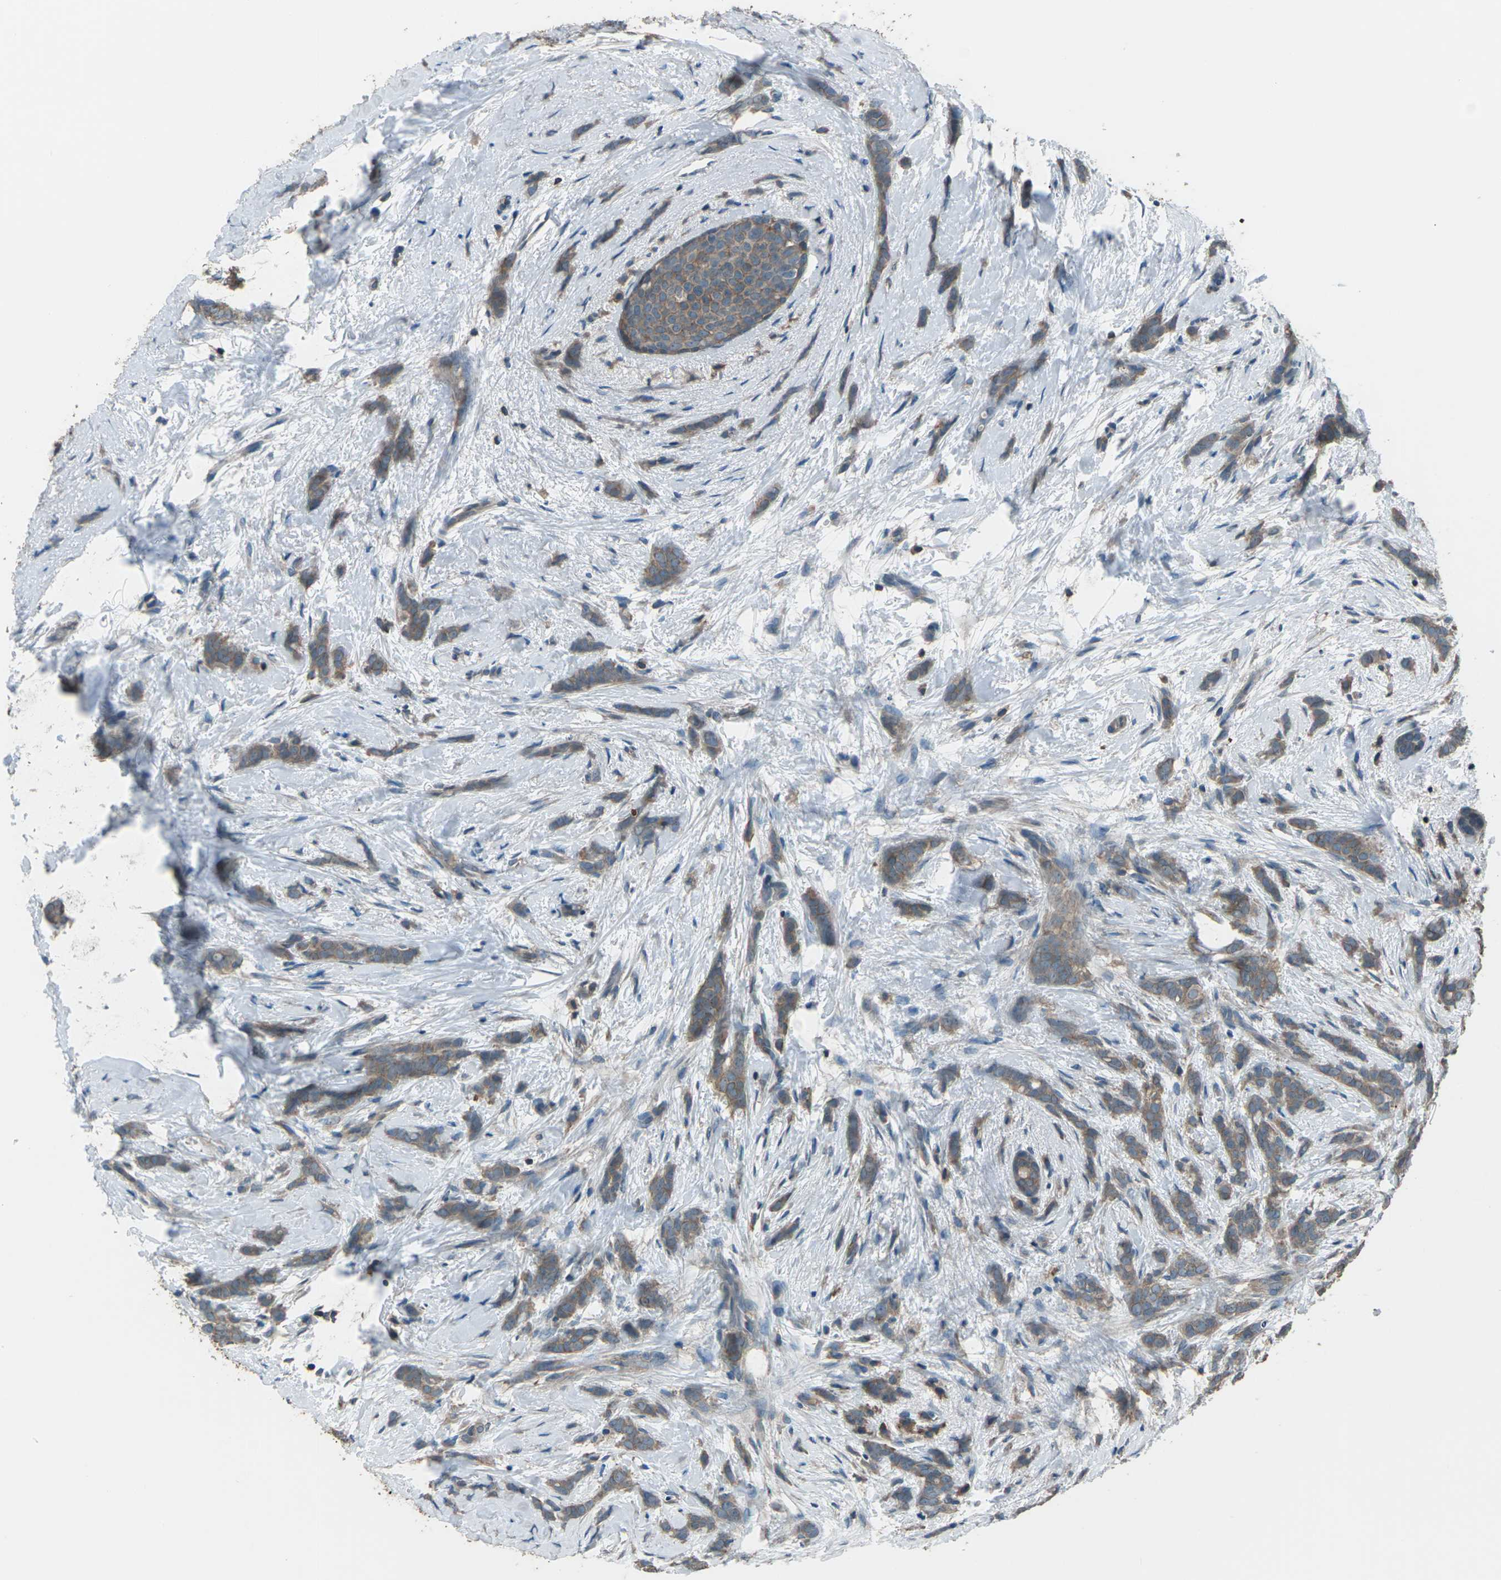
{"staining": {"intensity": "weak", "quantity": ">75%", "location": "cytoplasmic/membranous"}, "tissue": "breast cancer", "cell_type": "Tumor cells", "image_type": "cancer", "snomed": [{"axis": "morphology", "description": "Lobular carcinoma, in situ"}, {"axis": "morphology", "description": "Lobular carcinoma"}, {"axis": "topography", "description": "Breast"}], "caption": "A micrograph of breast lobular carcinoma in situ stained for a protein reveals weak cytoplasmic/membranous brown staining in tumor cells.", "gene": "CMTM4", "patient": {"sex": "female", "age": 41}}